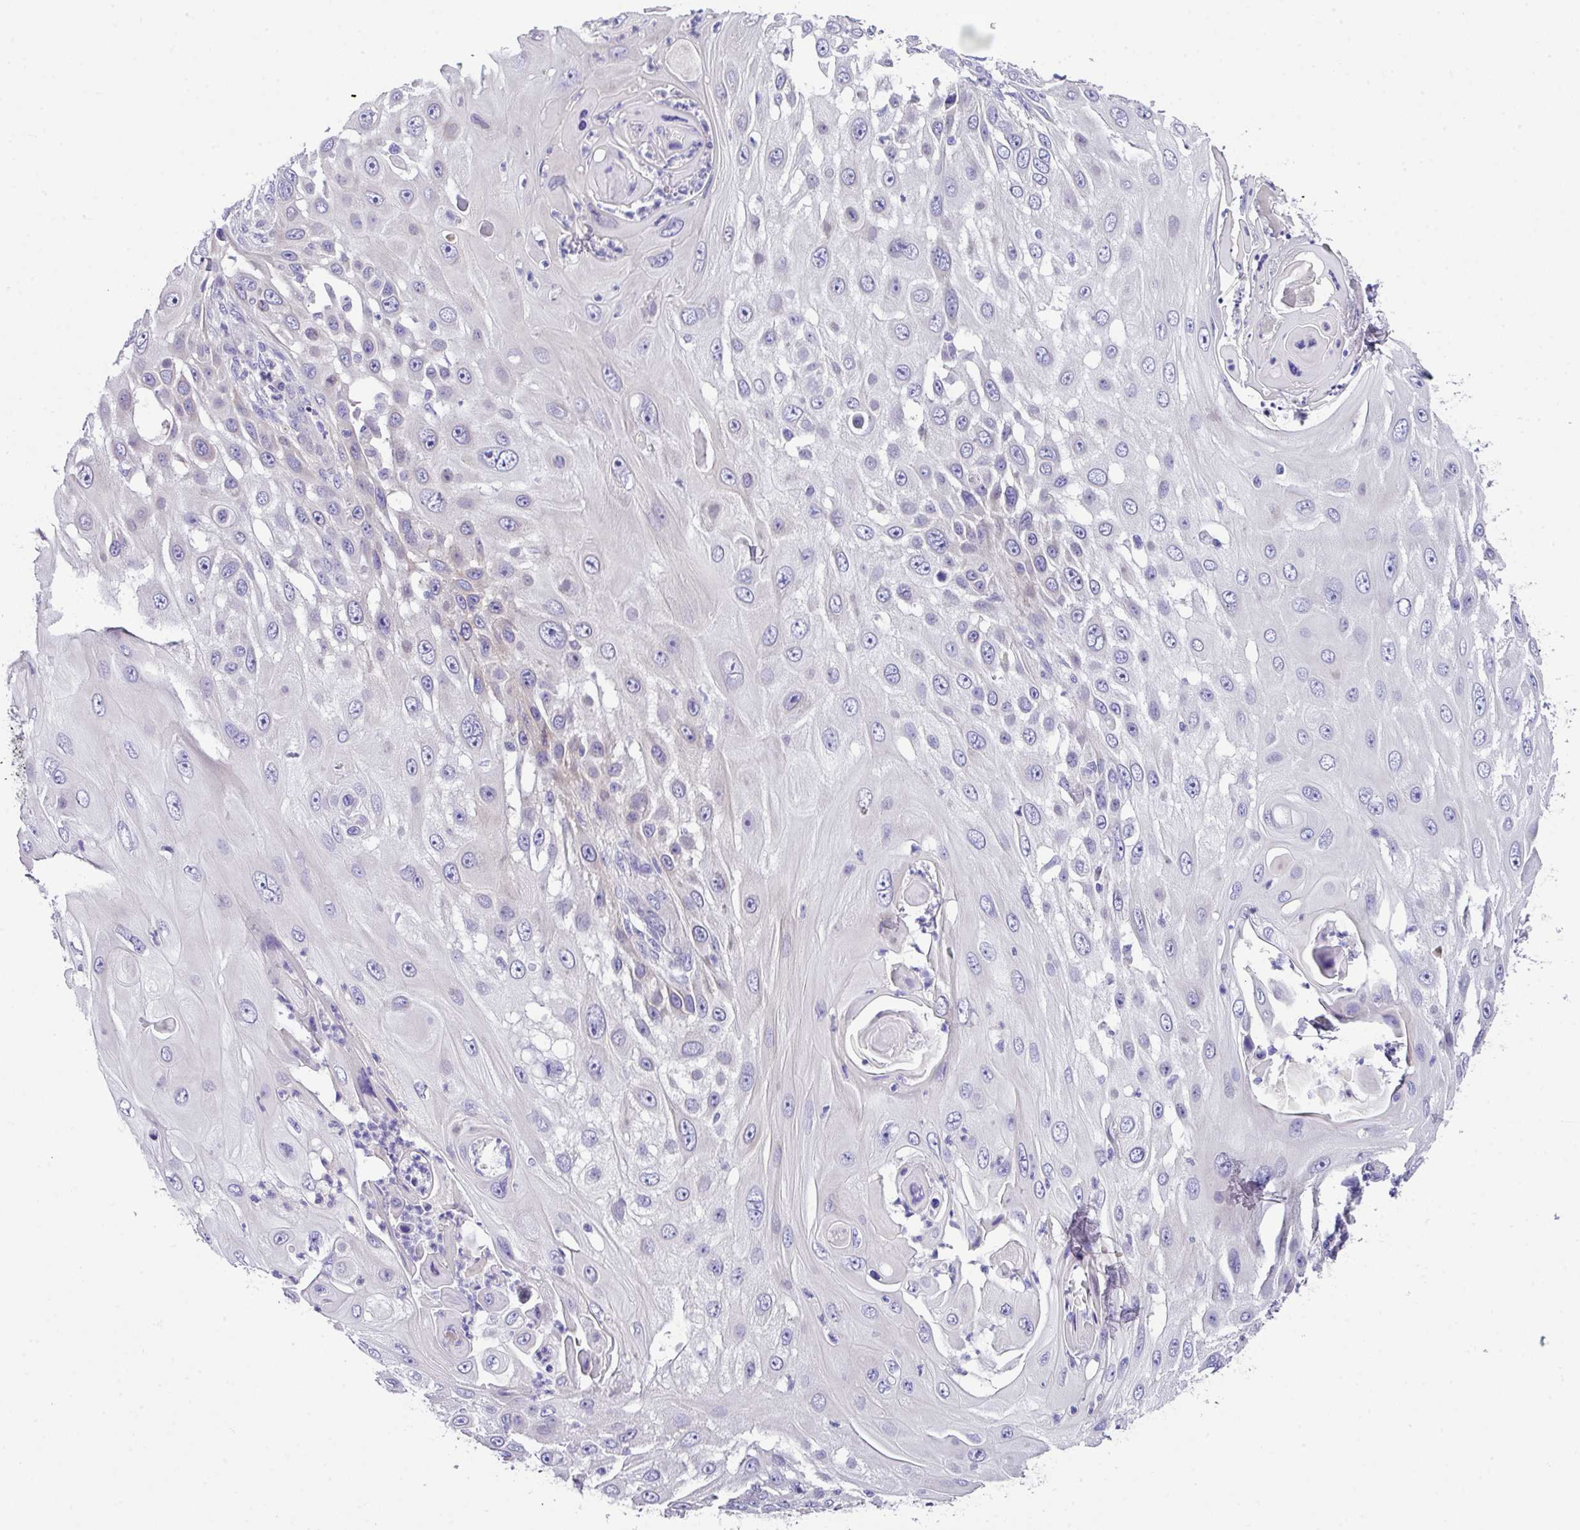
{"staining": {"intensity": "negative", "quantity": "none", "location": "none"}, "tissue": "skin cancer", "cell_type": "Tumor cells", "image_type": "cancer", "snomed": [{"axis": "morphology", "description": "Squamous cell carcinoma, NOS"}, {"axis": "topography", "description": "Skin"}], "caption": "A histopathology image of squamous cell carcinoma (skin) stained for a protein shows no brown staining in tumor cells.", "gene": "DNAL1", "patient": {"sex": "female", "age": 44}}